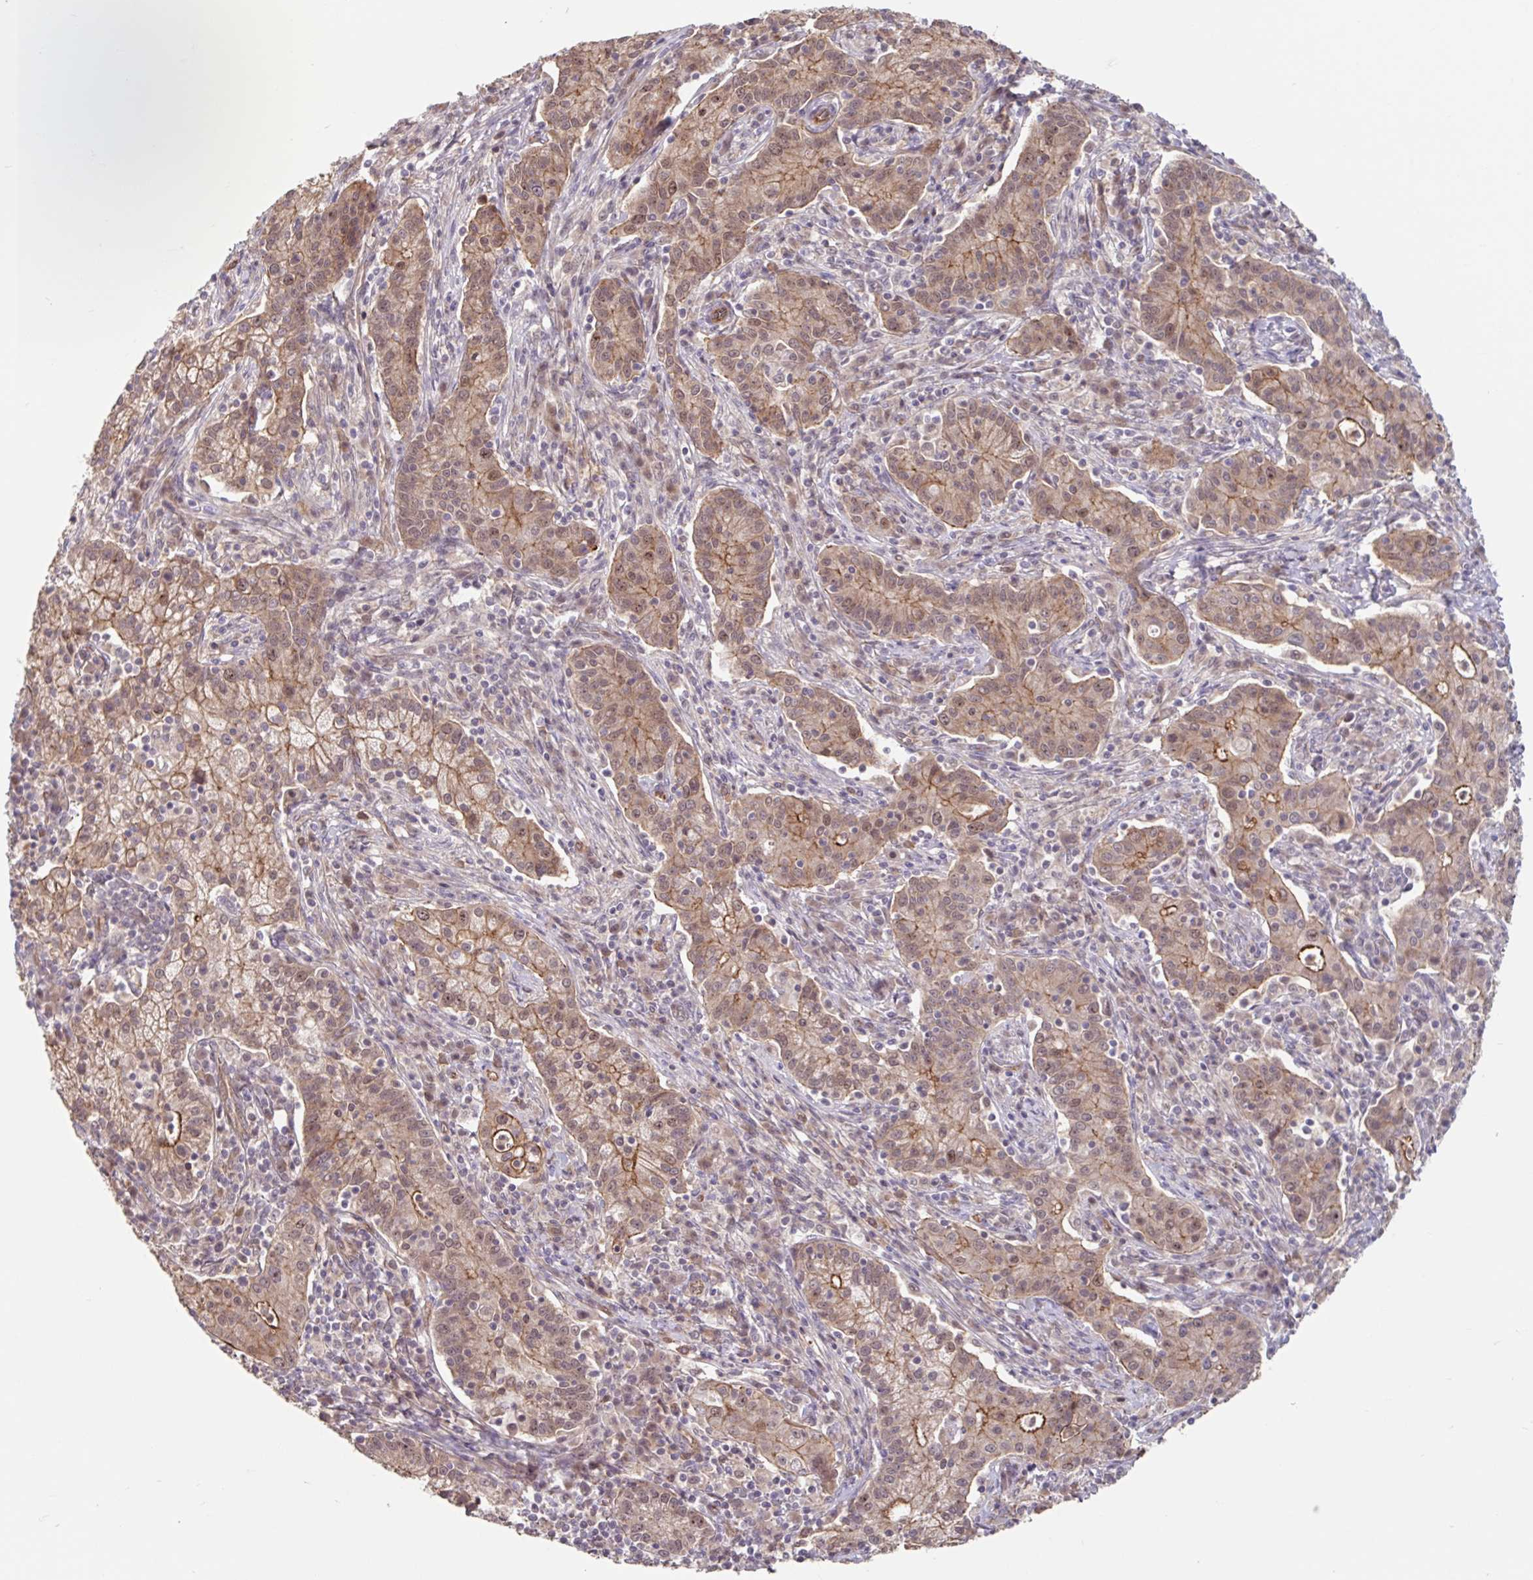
{"staining": {"intensity": "weak", "quantity": "25%-75%", "location": "cytoplasmic/membranous,nuclear"}, "tissue": "cervical cancer", "cell_type": "Tumor cells", "image_type": "cancer", "snomed": [{"axis": "morphology", "description": "Normal tissue, NOS"}, {"axis": "morphology", "description": "Adenocarcinoma, NOS"}, {"axis": "topography", "description": "Cervix"}], "caption": "A high-resolution image shows IHC staining of cervical adenocarcinoma, which displays weak cytoplasmic/membranous and nuclear positivity in about 25%-75% of tumor cells. The staining is performed using DAB (3,3'-diaminobenzidine) brown chromogen to label protein expression. The nuclei are counter-stained blue using hematoxylin.", "gene": "STYXL1", "patient": {"sex": "female", "age": 44}}